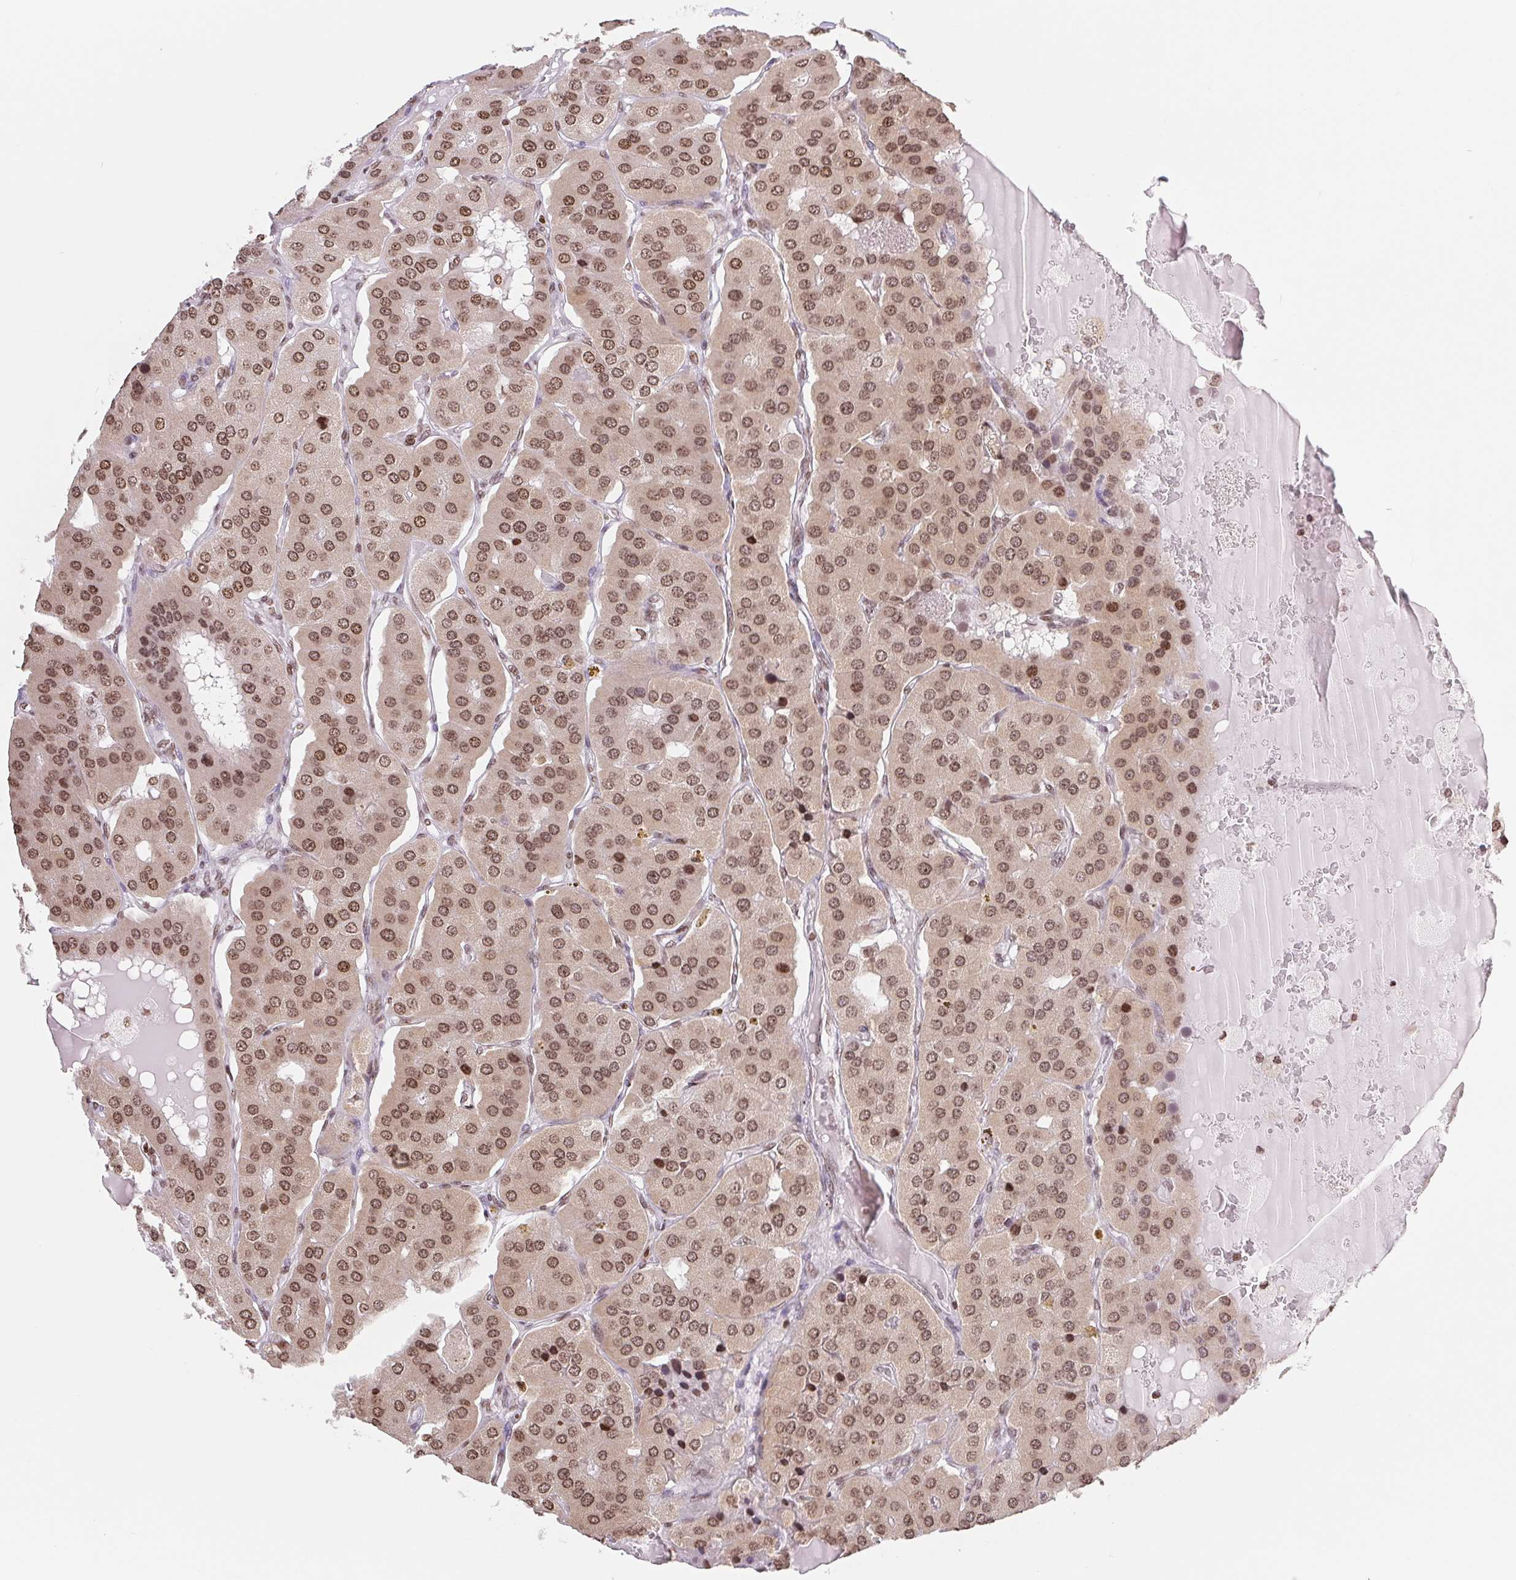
{"staining": {"intensity": "moderate", "quantity": ">75%", "location": "nuclear"}, "tissue": "parathyroid gland", "cell_type": "Glandular cells", "image_type": "normal", "snomed": [{"axis": "morphology", "description": "Normal tissue, NOS"}, {"axis": "morphology", "description": "Adenoma, NOS"}, {"axis": "topography", "description": "Parathyroid gland"}], "caption": "Immunohistochemical staining of benign human parathyroid gland demonstrates moderate nuclear protein positivity in about >75% of glandular cells. Using DAB (brown) and hematoxylin (blue) stains, captured at high magnification using brightfield microscopy.", "gene": "SMIM12", "patient": {"sex": "female", "age": 86}}